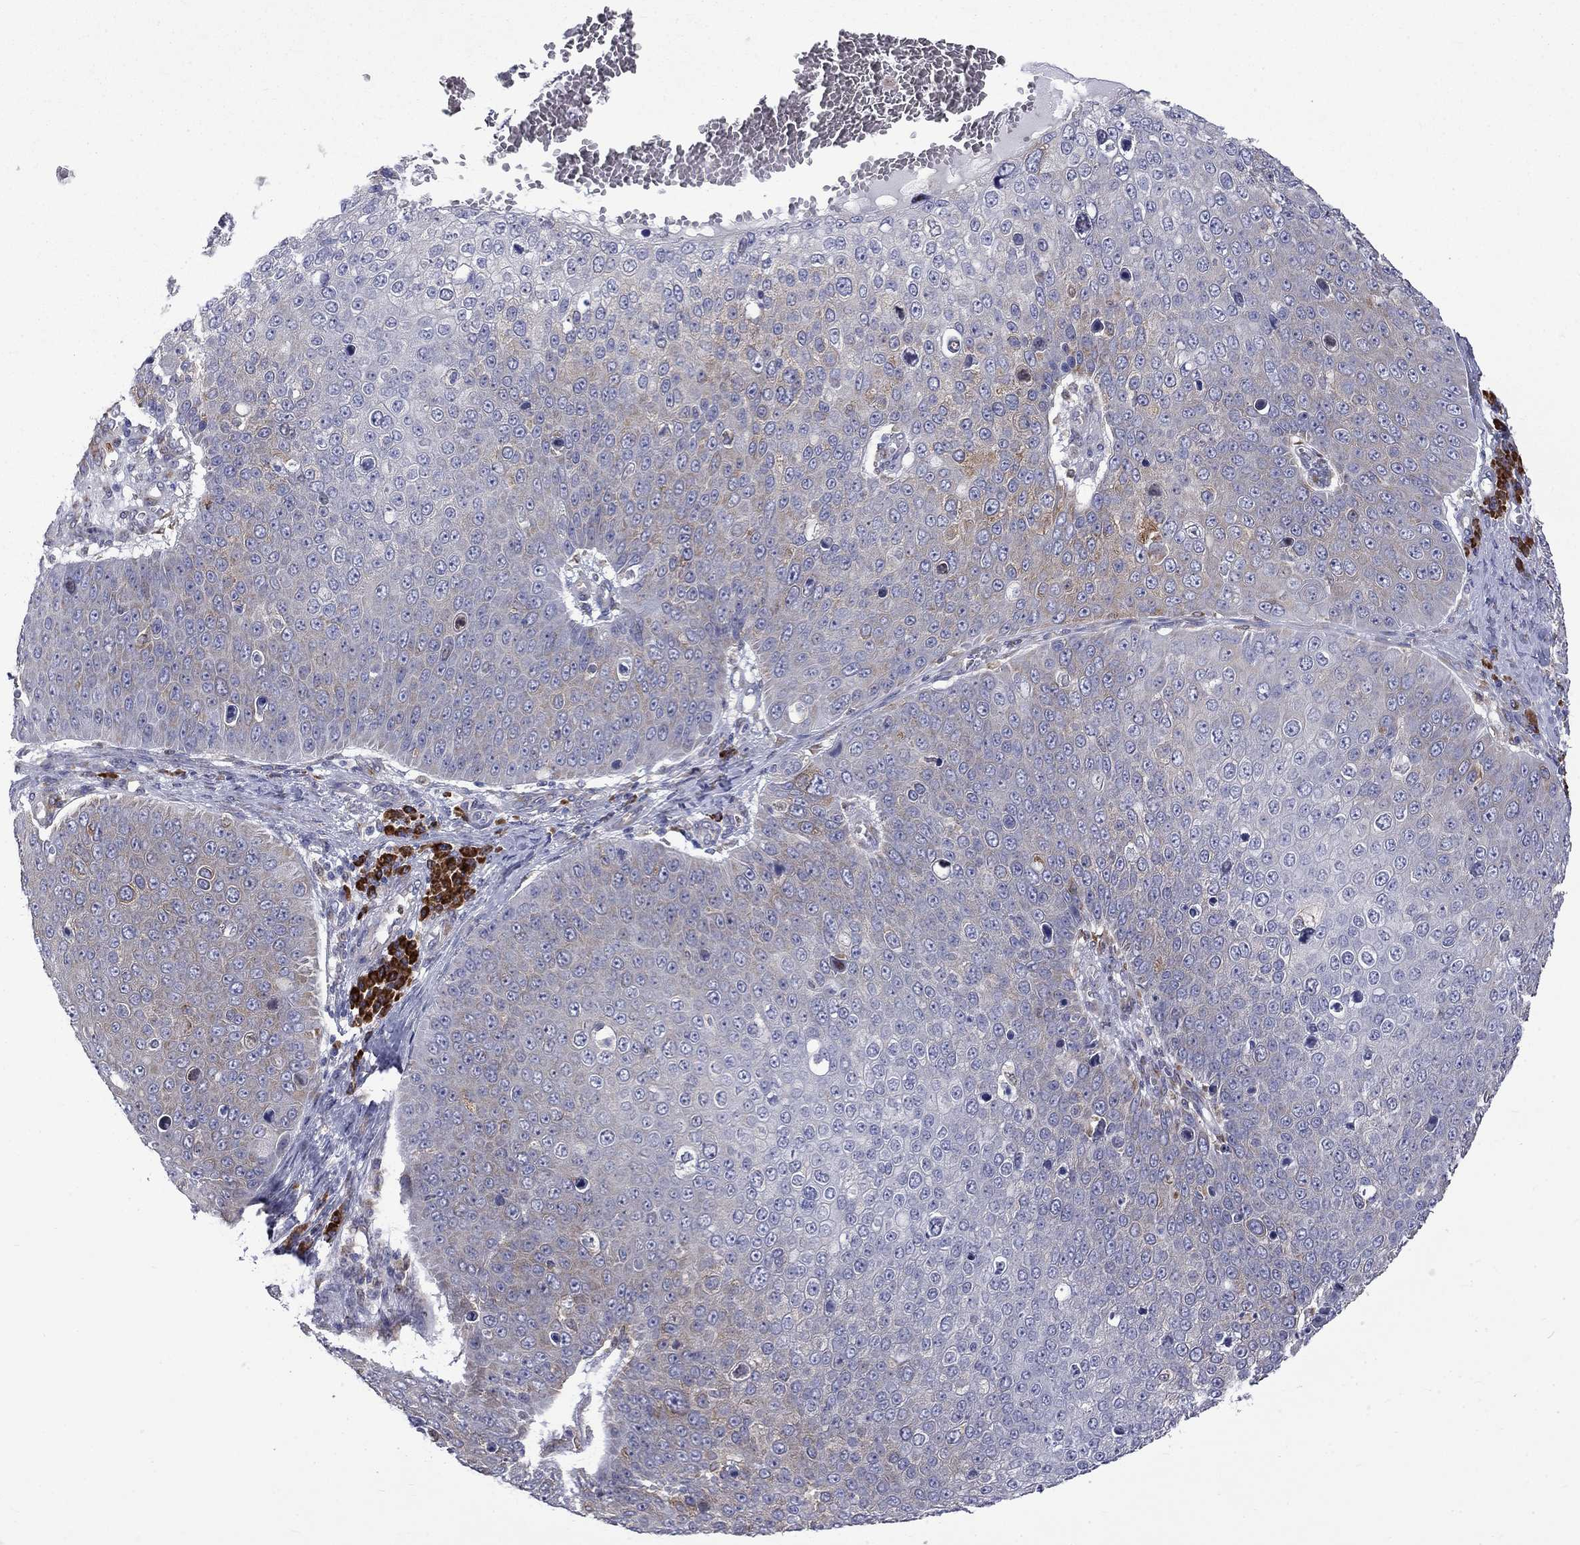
{"staining": {"intensity": "weak", "quantity": "<25%", "location": "cytoplasmic/membranous"}, "tissue": "skin cancer", "cell_type": "Tumor cells", "image_type": "cancer", "snomed": [{"axis": "morphology", "description": "Squamous cell carcinoma, NOS"}, {"axis": "topography", "description": "Skin"}], "caption": "Skin cancer (squamous cell carcinoma) was stained to show a protein in brown. There is no significant staining in tumor cells.", "gene": "PABPC4", "patient": {"sex": "male", "age": 71}}